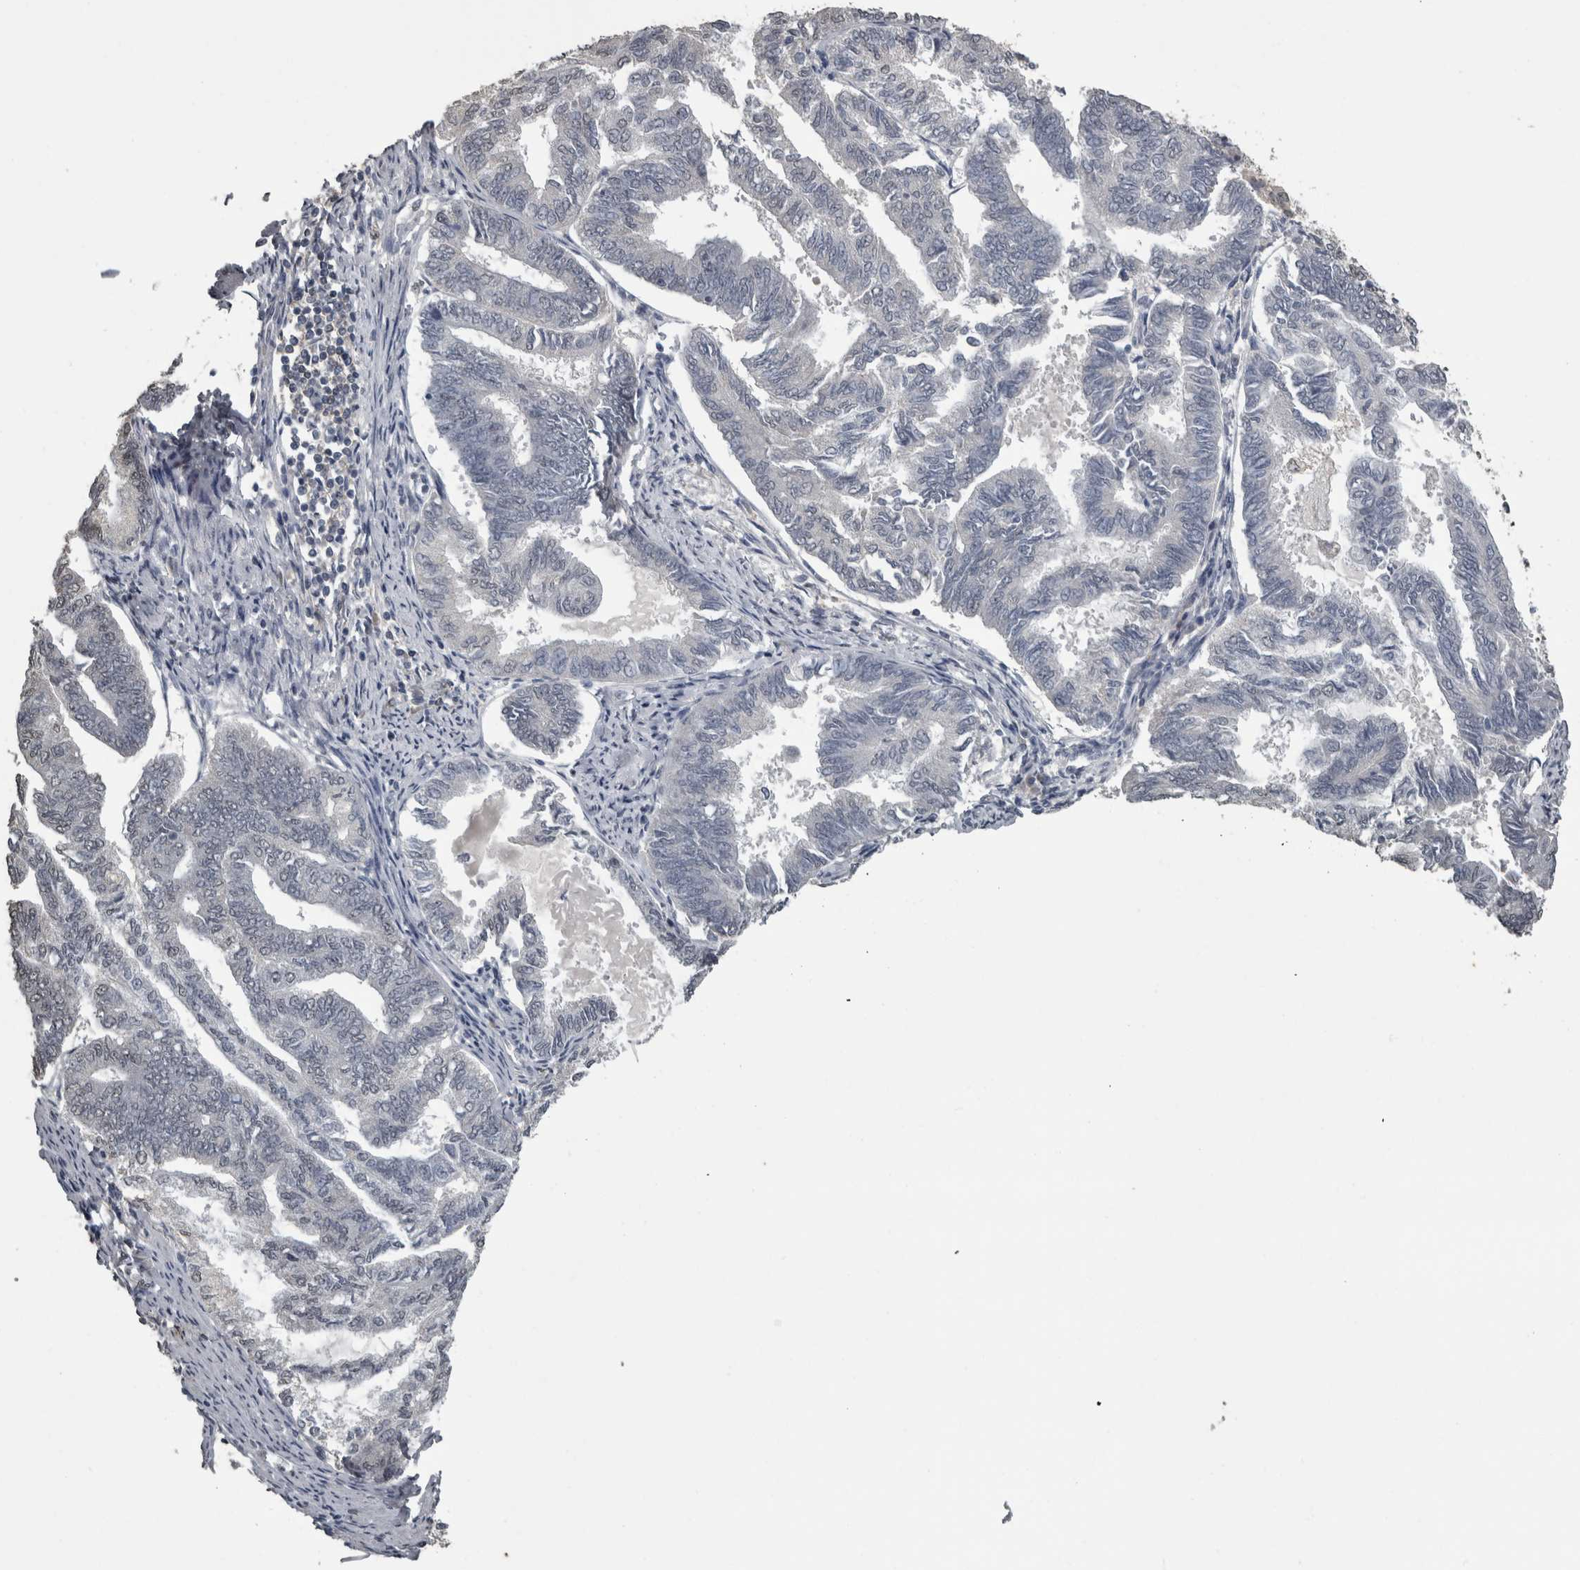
{"staining": {"intensity": "negative", "quantity": "none", "location": "none"}, "tissue": "endometrial cancer", "cell_type": "Tumor cells", "image_type": "cancer", "snomed": [{"axis": "morphology", "description": "Adenocarcinoma, NOS"}, {"axis": "topography", "description": "Endometrium"}], "caption": "Endometrial adenocarcinoma was stained to show a protein in brown. There is no significant positivity in tumor cells. Brightfield microscopy of IHC stained with DAB (3,3'-diaminobenzidine) (brown) and hematoxylin (blue), captured at high magnification.", "gene": "PIK3AP1", "patient": {"sex": "female", "age": 86}}